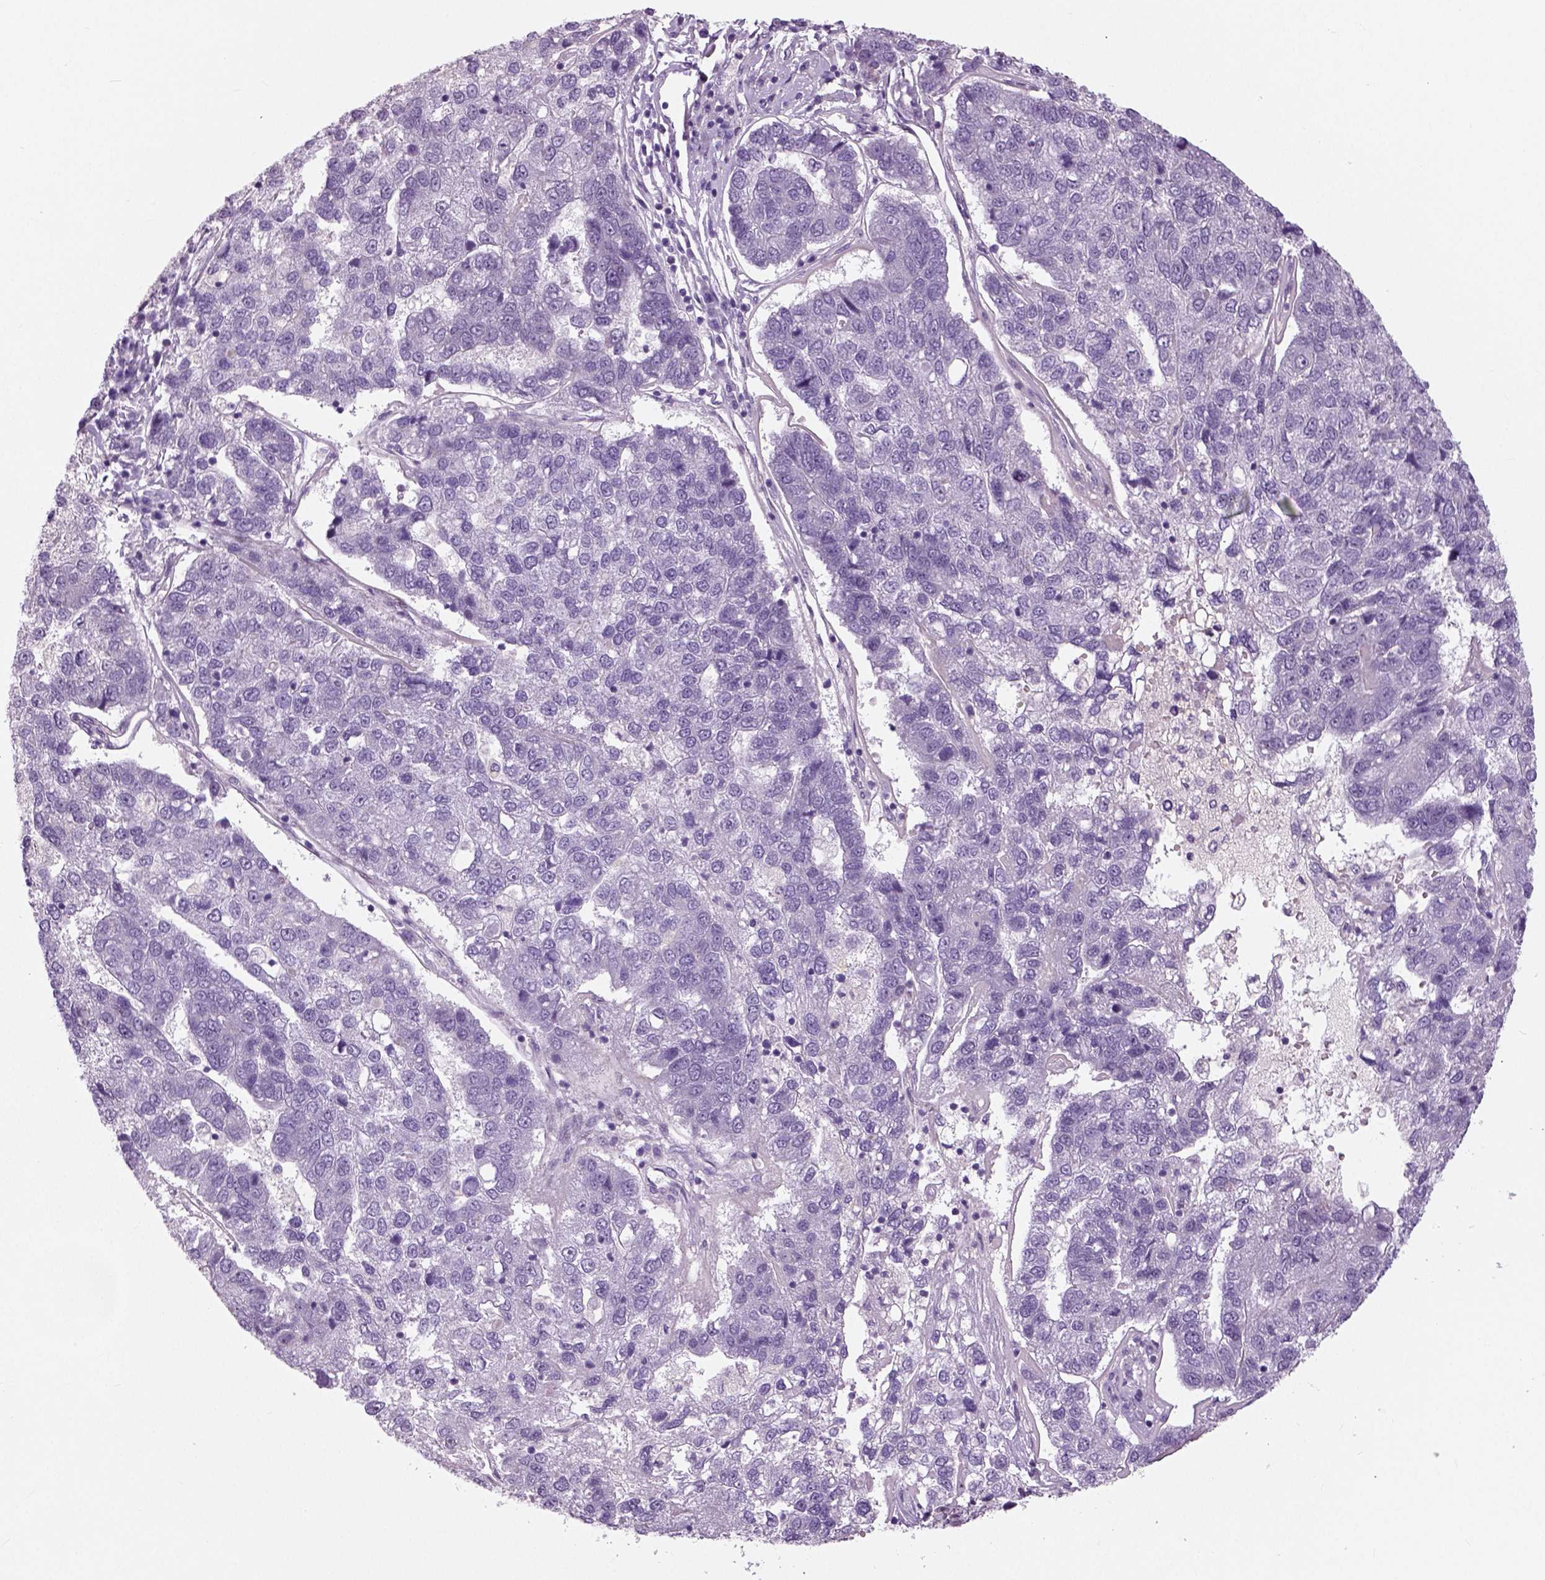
{"staining": {"intensity": "negative", "quantity": "none", "location": "none"}, "tissue": "pancreatic cancer", "cell_type": "Tumor cells", "image_type": "cancer", "snomed": [{"axis": "morphology", "description": "Adenocarcinoma, NOS"}, {"axis": "topography", "description": "Pancreas"}], "caption": "This is a histopathology image of IHC staining of adenocarcinoma (pancreatic), which shows no expression in tumor cells.", "gene": "NECAB1", "patient": {"sex": "female", "age": 61}}